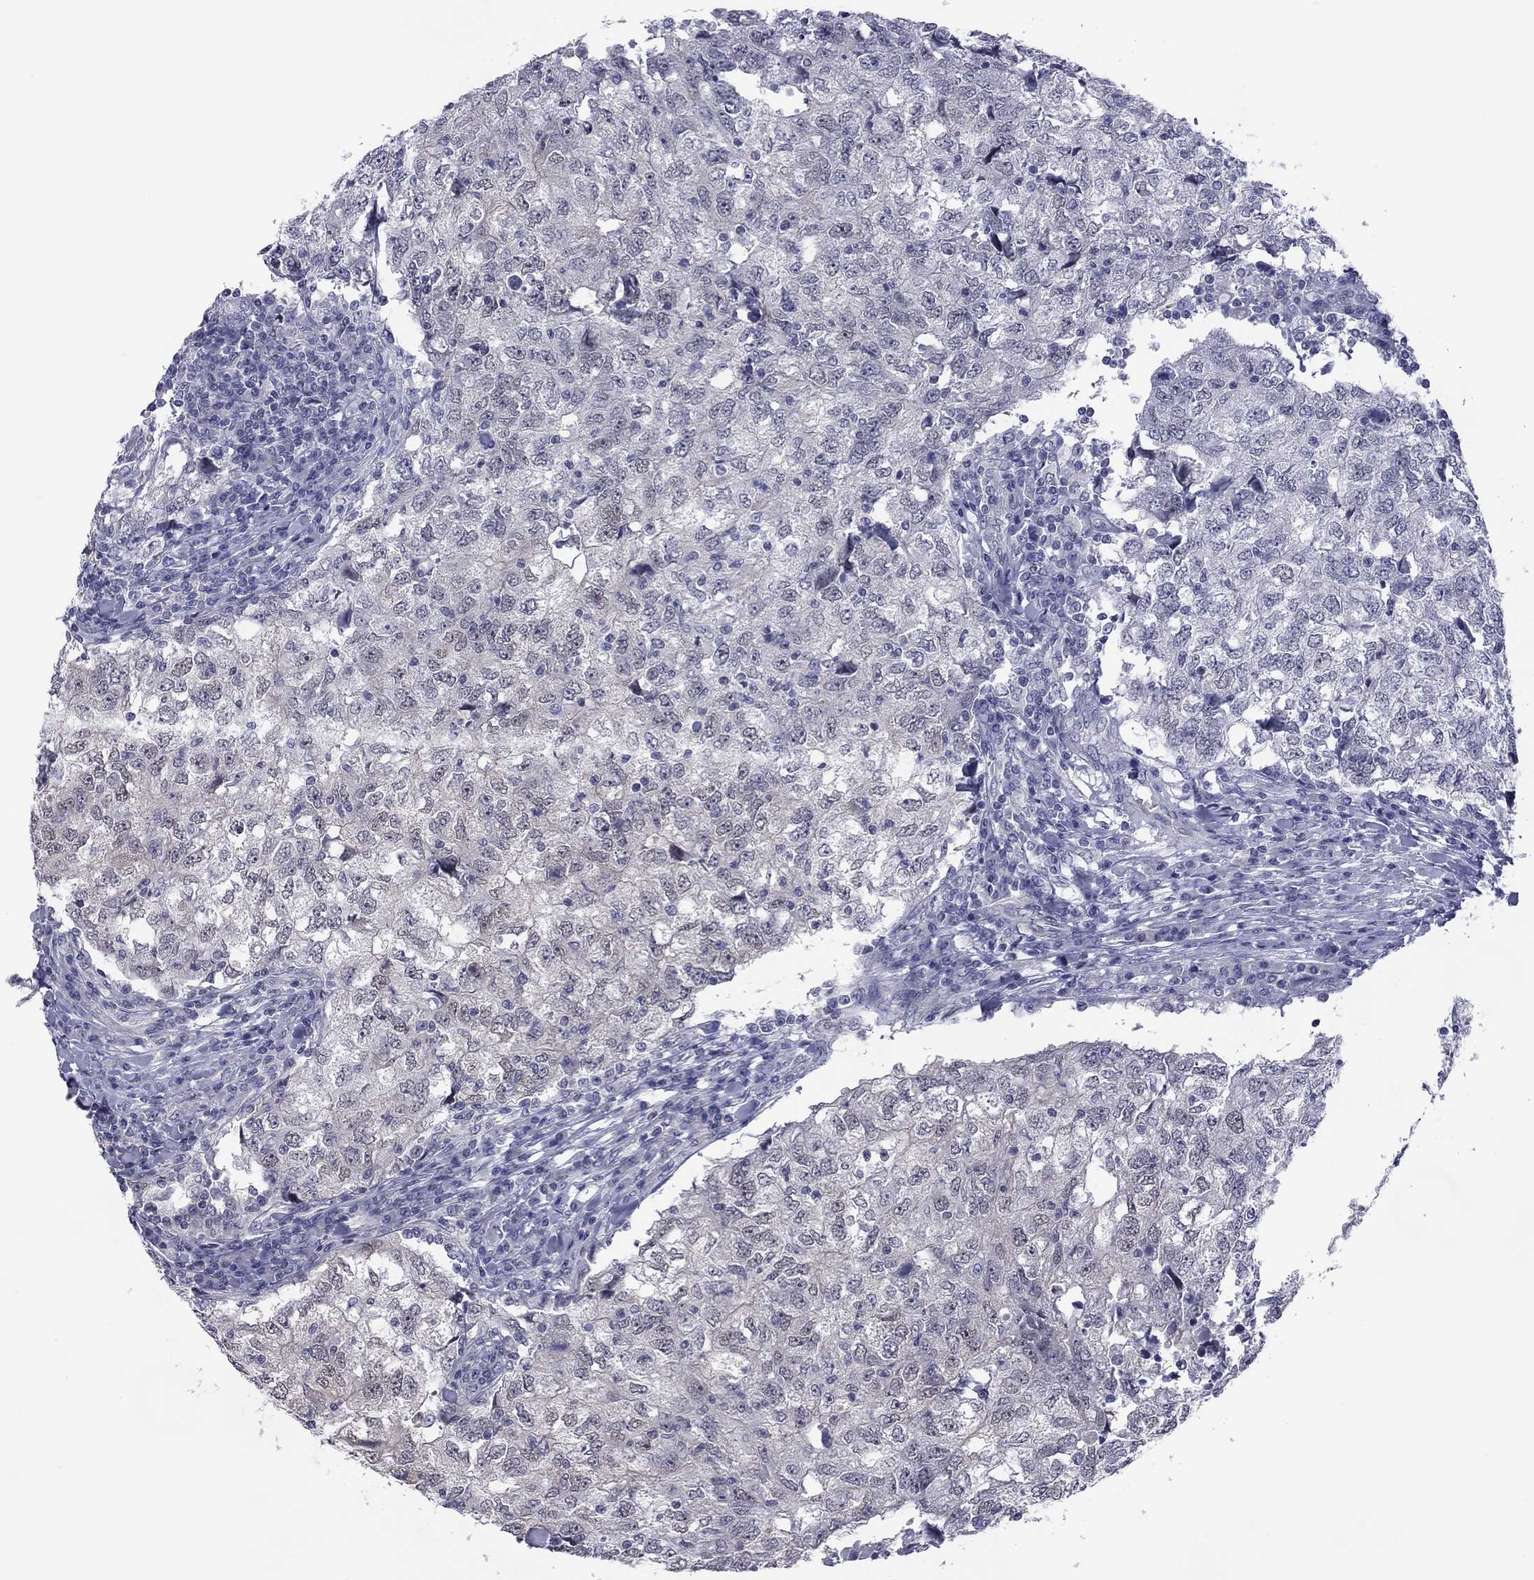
{"staining": {"intensity": "negative", "quantity": "none", "location": "none"}, "tissue": "breast cancer", "cell_type": "Tumor cells", "image_type": "cancer", "snomed": [{"axis": "morphology", "description": "Duct carcinoma"}, {"axis": "topography", "description": "Breast"}], "caption": "Tumor cells are negative for brown protein staining in breast cancer. The staining is performed using DAB brown chromogen with nuclei counter-stained in using hematoxylin.", "gene": "POU5F2", "patient": {"sex": "female", "age": 30}}